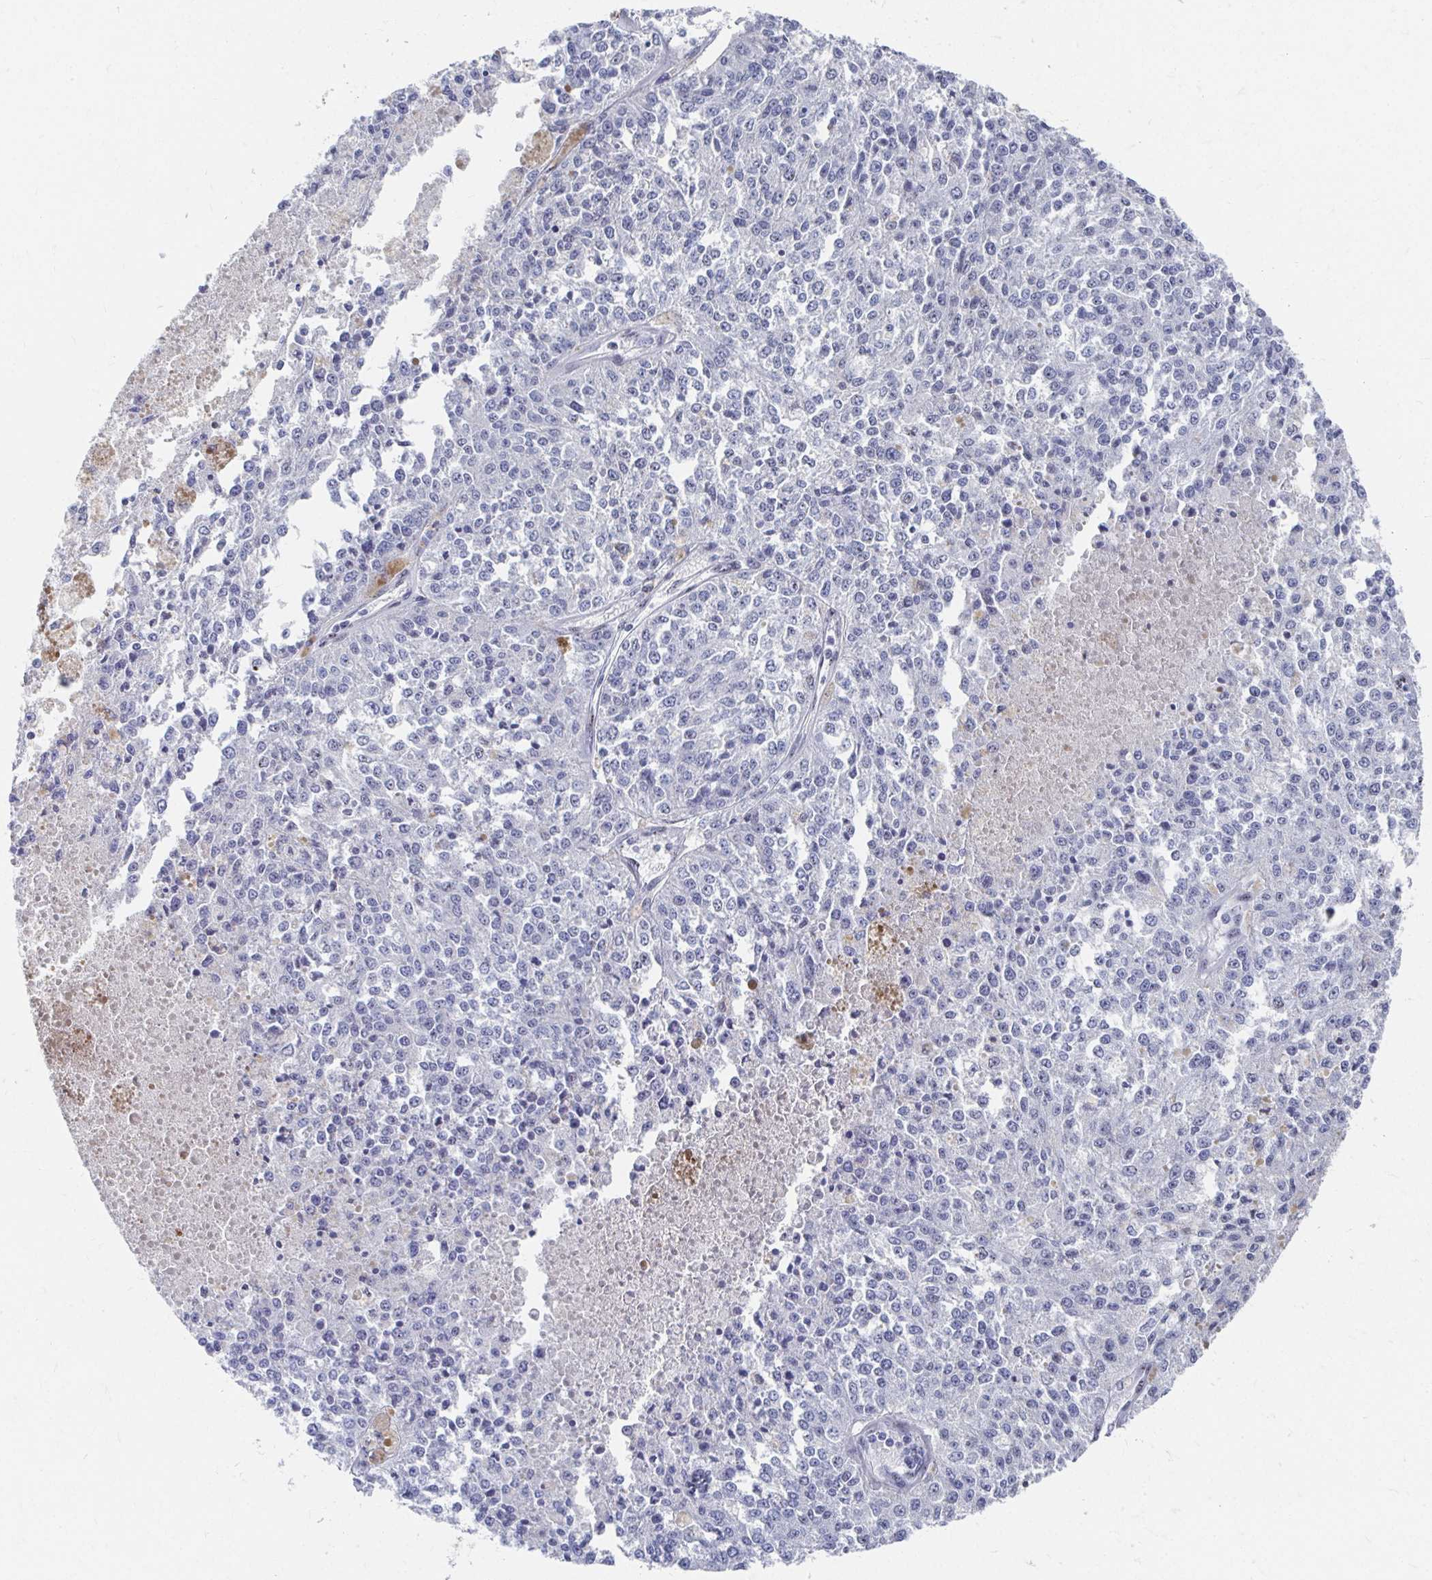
{"staining": {"intensity": "negative", "quantity": "none", "location": "none"}, "tissue": "melanoma", "cell_type": "Tumor cells", "image_type": "cancer", "snomed": [{"axis": "morphology", "description": "Malignant melanoma, Metastatic site"}, {"axis": "topography", "description": "Lymph node"}], "caption": "This is an immunohistochemistry (IHC) histopathology image of human malignant melanoma (metastatic site). There is no positivity in tumor cells.", "gene": "CLIC3", "patient": {"sex": "female", "age": 64}}